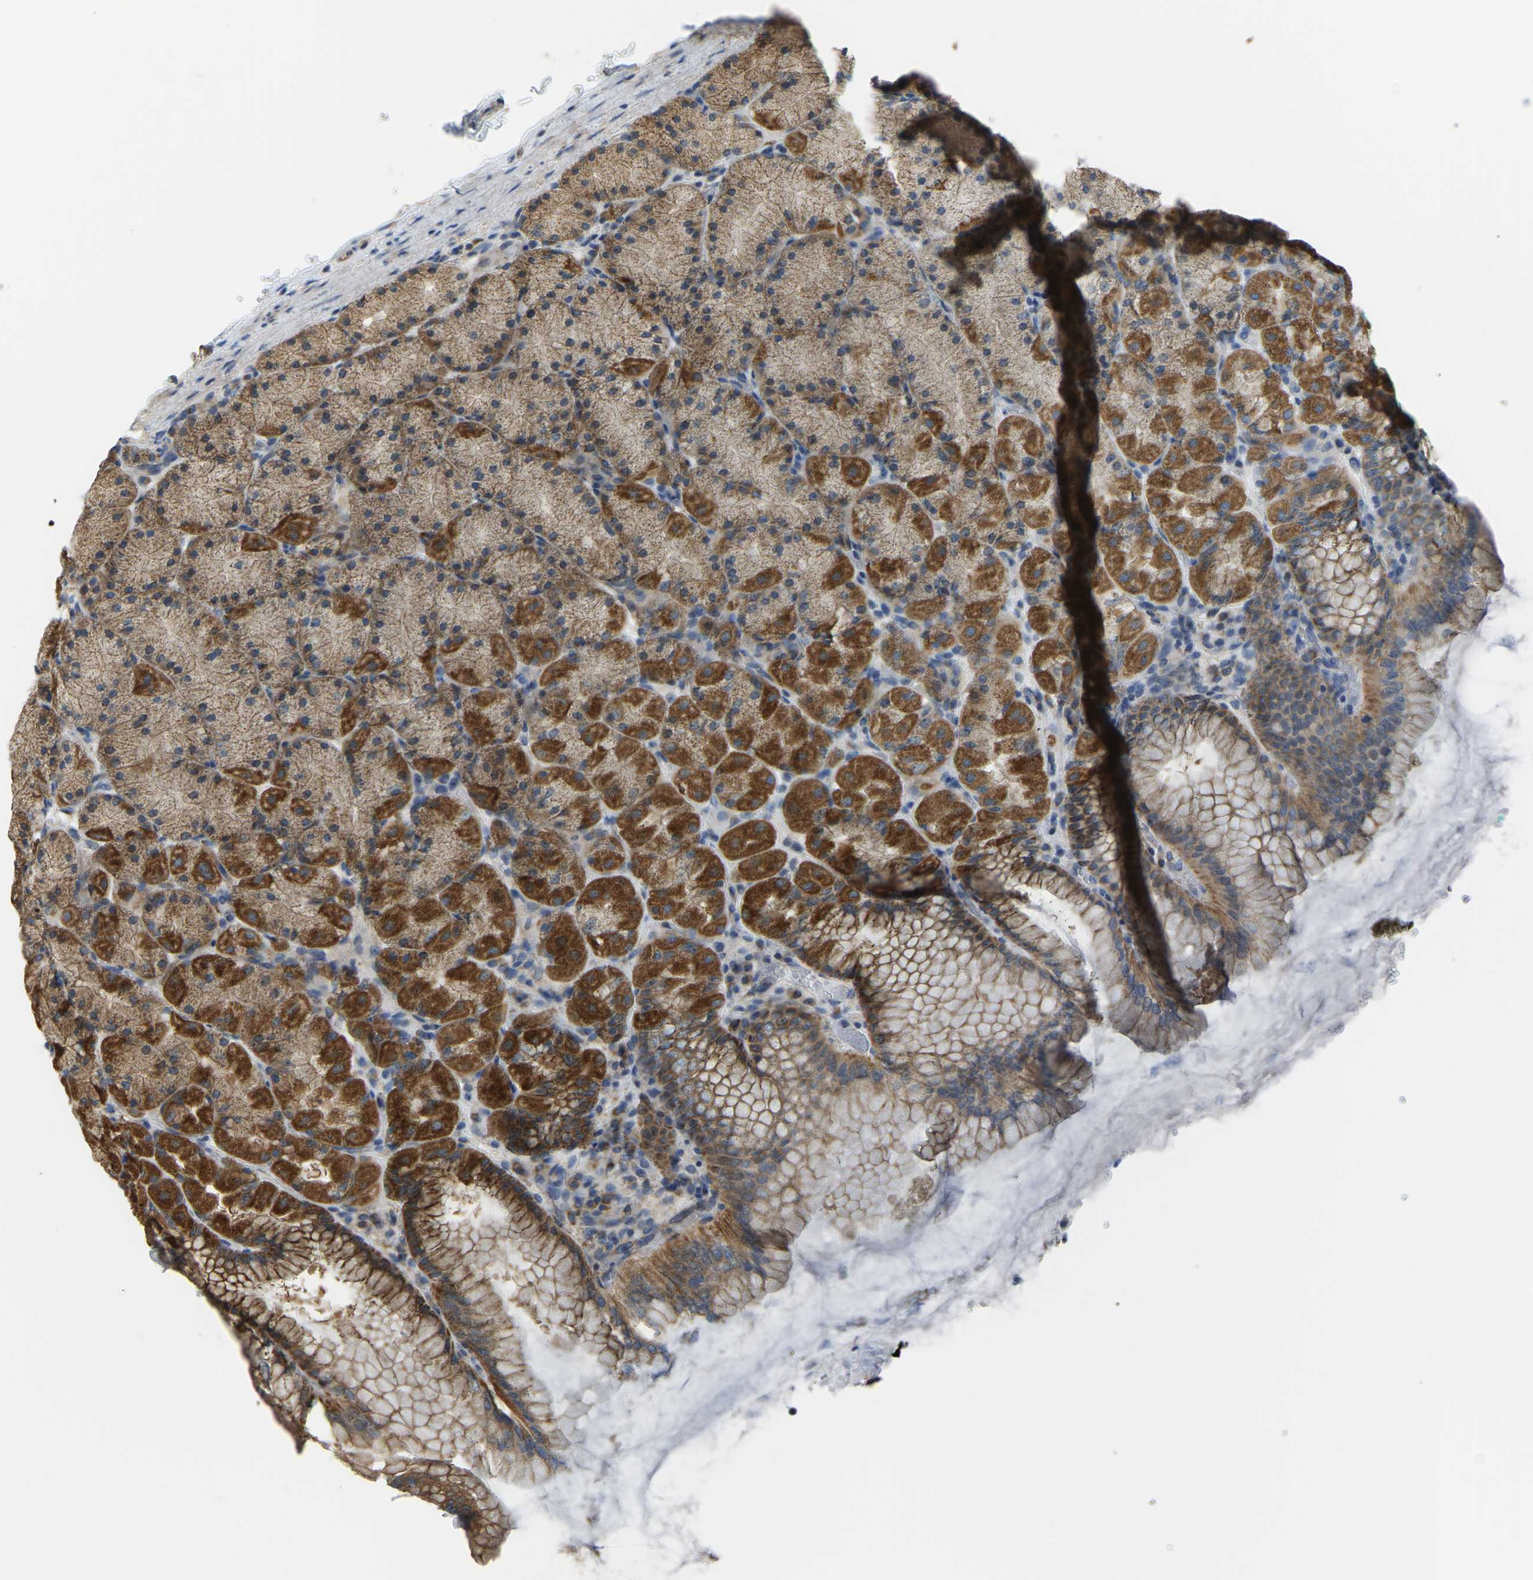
{"staining": {"intensity": "strong", "quantity": ">75%", "location": "cytoplasmic/membranous"}, "tissue": "stomach", "cell_type": "Glandular cells", "image_type": "normal", "snomed": [{"axis": "morphology", "description": "Normal tissue, NOS"}, {"axis": "topography", "description": "Stomach, upper"}], "caption": "An IHC histopathology image of normal tissue is shown. Protein staining in brown labels strong cytoplasmic/membranous positivity in stomach within glandular cells.", "gene": "PSMD7", "patient": {"sex": "female", "age": 56}}